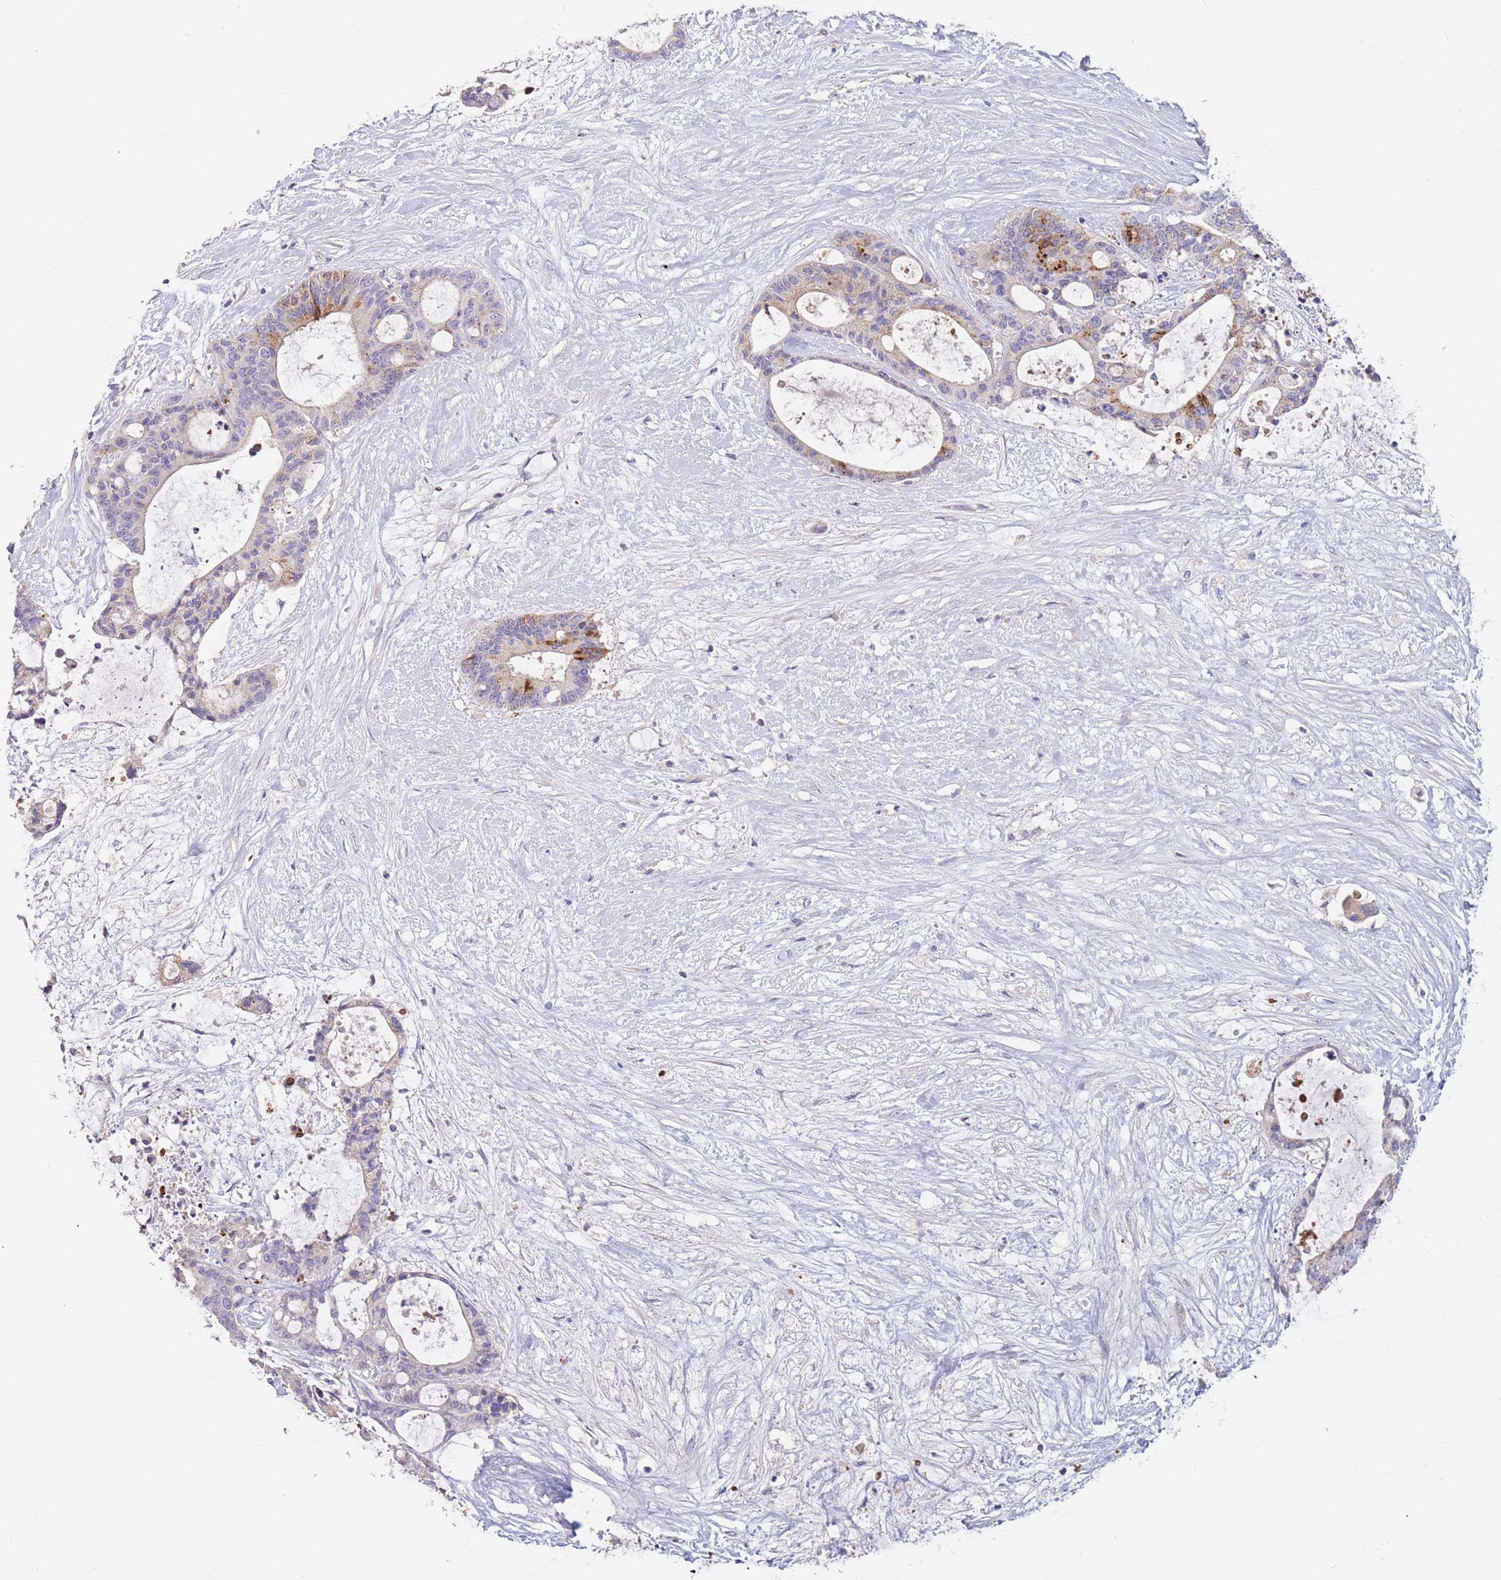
{"staining": {"intensity": "strong", "quantity": "<25%", "location": "cytoplasmic/membranous"}, "tissue": "liver cancer", "cell_type": "Tumor cells", "image_type": "cancer", "snomed": [{"axis": "morphology", "description": "Normal tissue, NOS"}, {"axis": "morphology", "description": "Cholangiocarcinoma"}, {"axis": "topography", "description": "Liver"}, {"axis": "topography", "description": "Peripheral nerve tissue"}], "caption": "Tumor cells demonstrate medium levels of strong cytoplasmic/membranous staining in about <25% of cells in human liver cancer (cholangiocarcinoma).", "gene": "BORCS5", "patient": {"sex": "female", "age": 73}}